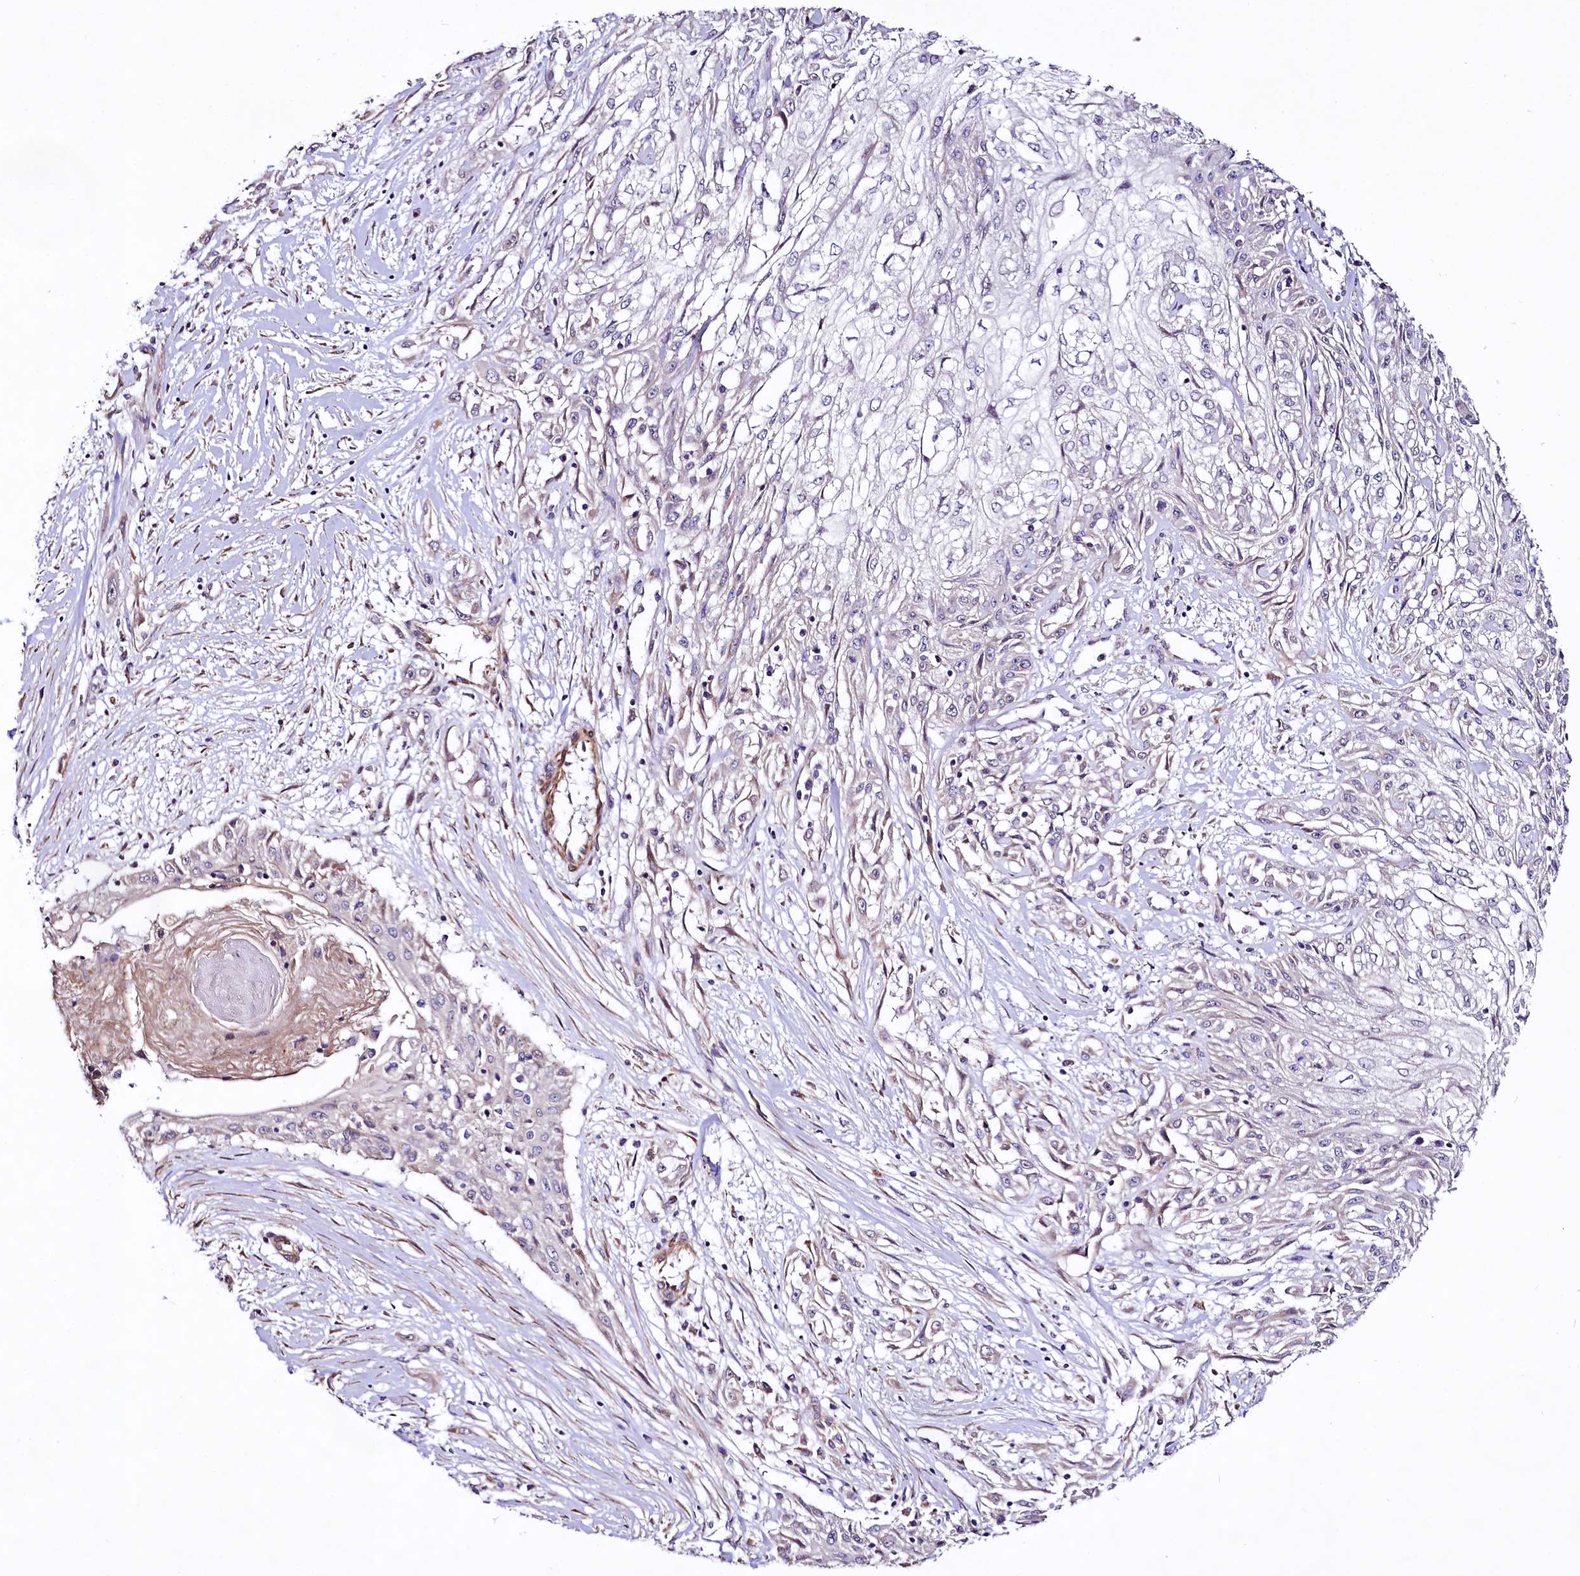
{"staining": {"intensity": "negative", "quantity": "none", "location": "none"}, "tissue": "skin cancer", "cell_type": "Tumor cells", "image_type": "cancer", "snomed": [{"axis": "morphology", "description": "Squamous cell carcinoma, NOS"}, {"axis": "morphology", "description": "Squamous cell carcinoma, metastatic, NOS"}, {"axis": "topography", "description": "Skin"}, {"axis": "topography", "description": "Lymph node"}], "caption": "Tumor cells are negative for protein expression in human metastatic squamous cell carcinoma (skin). (DAB IHC with hematoxylin counter stain).", "gene": "VPS11", "patient": {"sex": "male", "age": 75}}